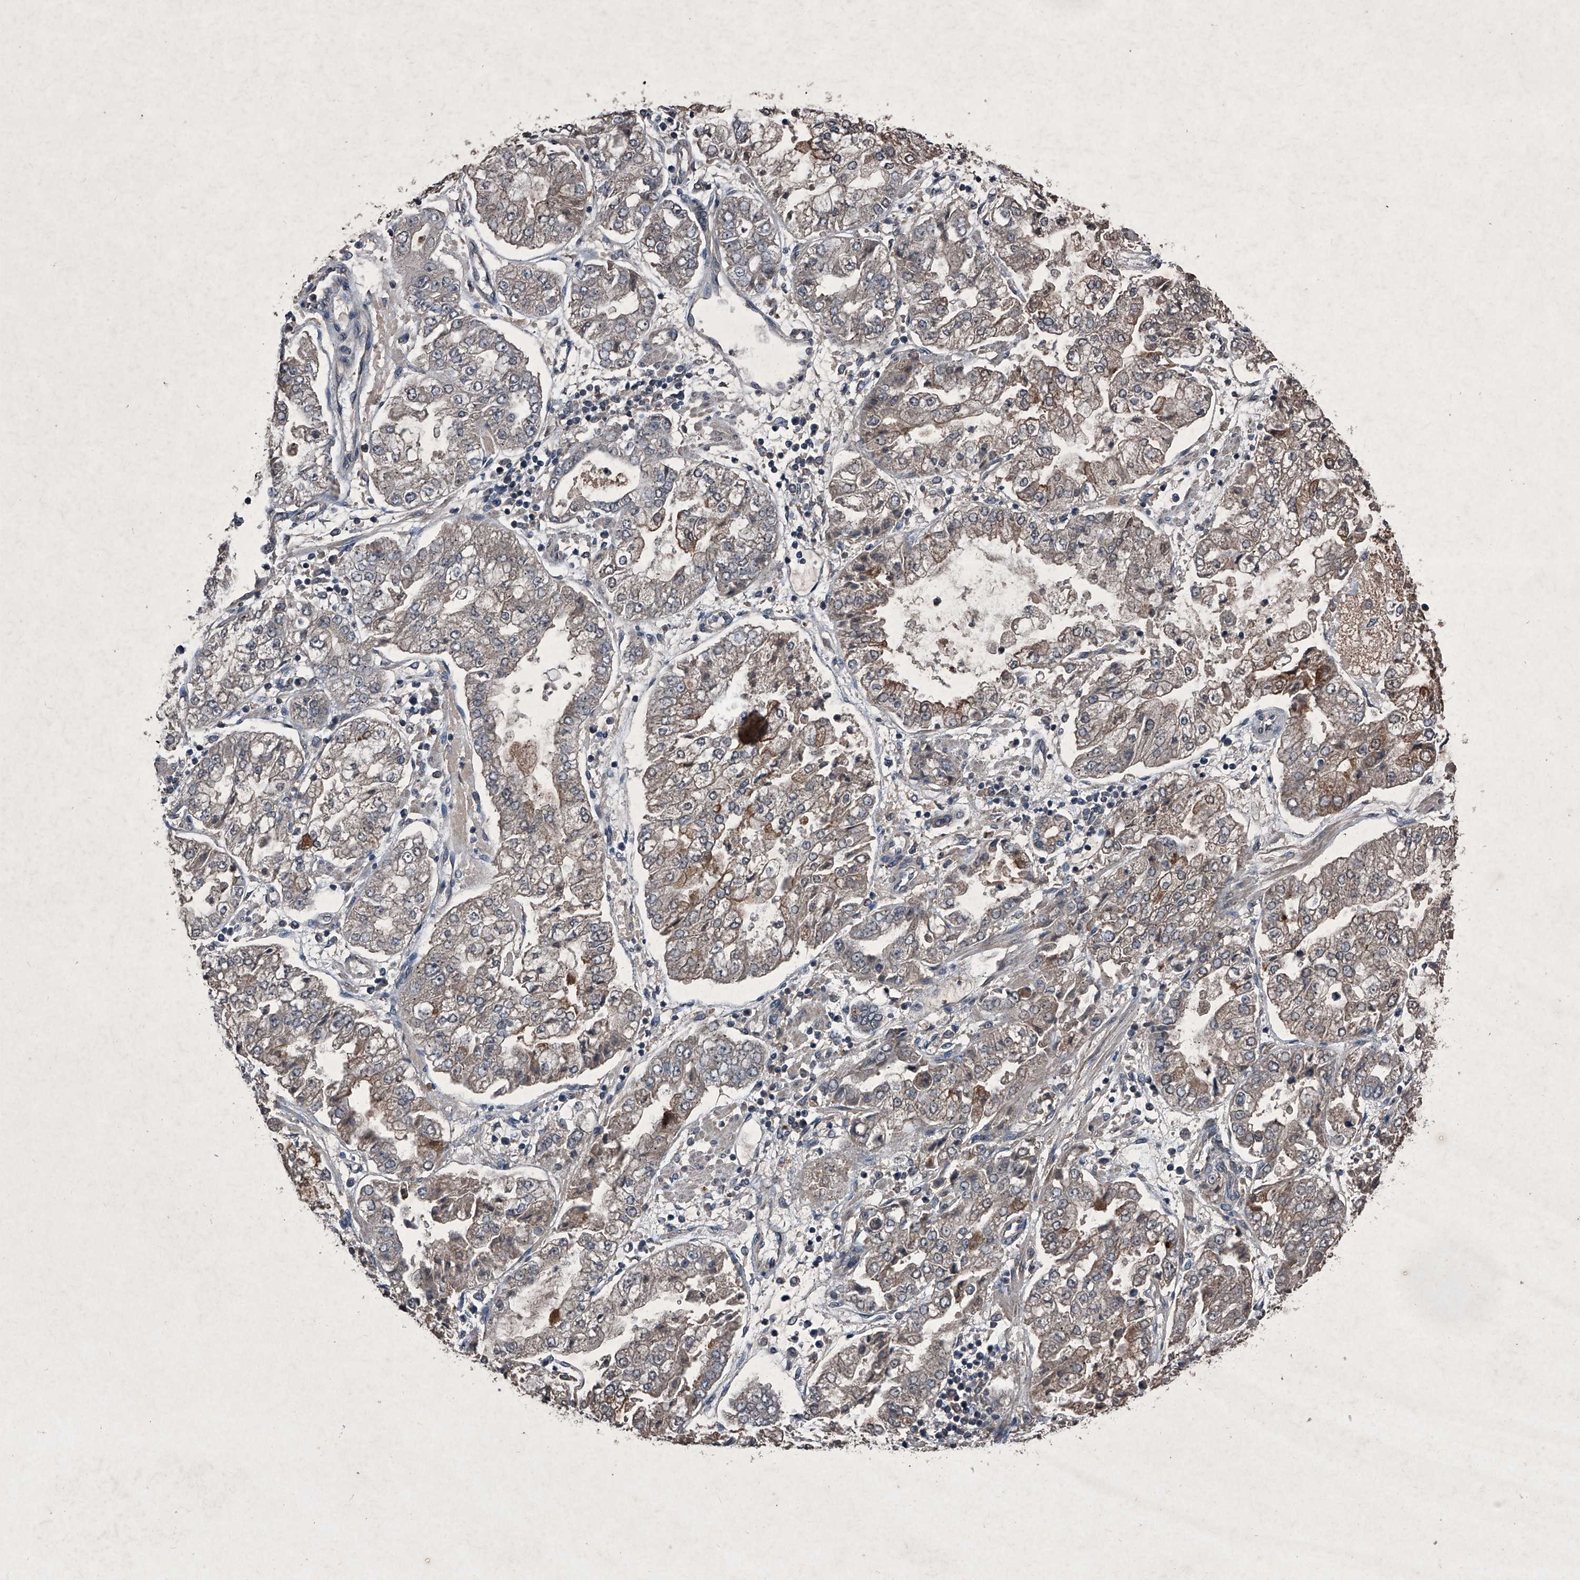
{"staining": {"intensity": "weak", "quantity": ">75%", "location": "cytoplasmic/membranous"}, "tissue": "stomach cancer", "cell_type": "Tumor cells", "image_type": "cancer", "snomed": [{"axis": "morphology", "description": "Adenocarcinoma, NOS"}, {"axis": "topography", "description": "Stomach"}], "caption": "Human stomach cancer stained for a protein (brown) demonstrates weak cytoplasmic/membranous positive staining in approximately >75% of tumor cells.", "gene": "MAPKAP1", "patient": {"sex": "male", "age": 76}}